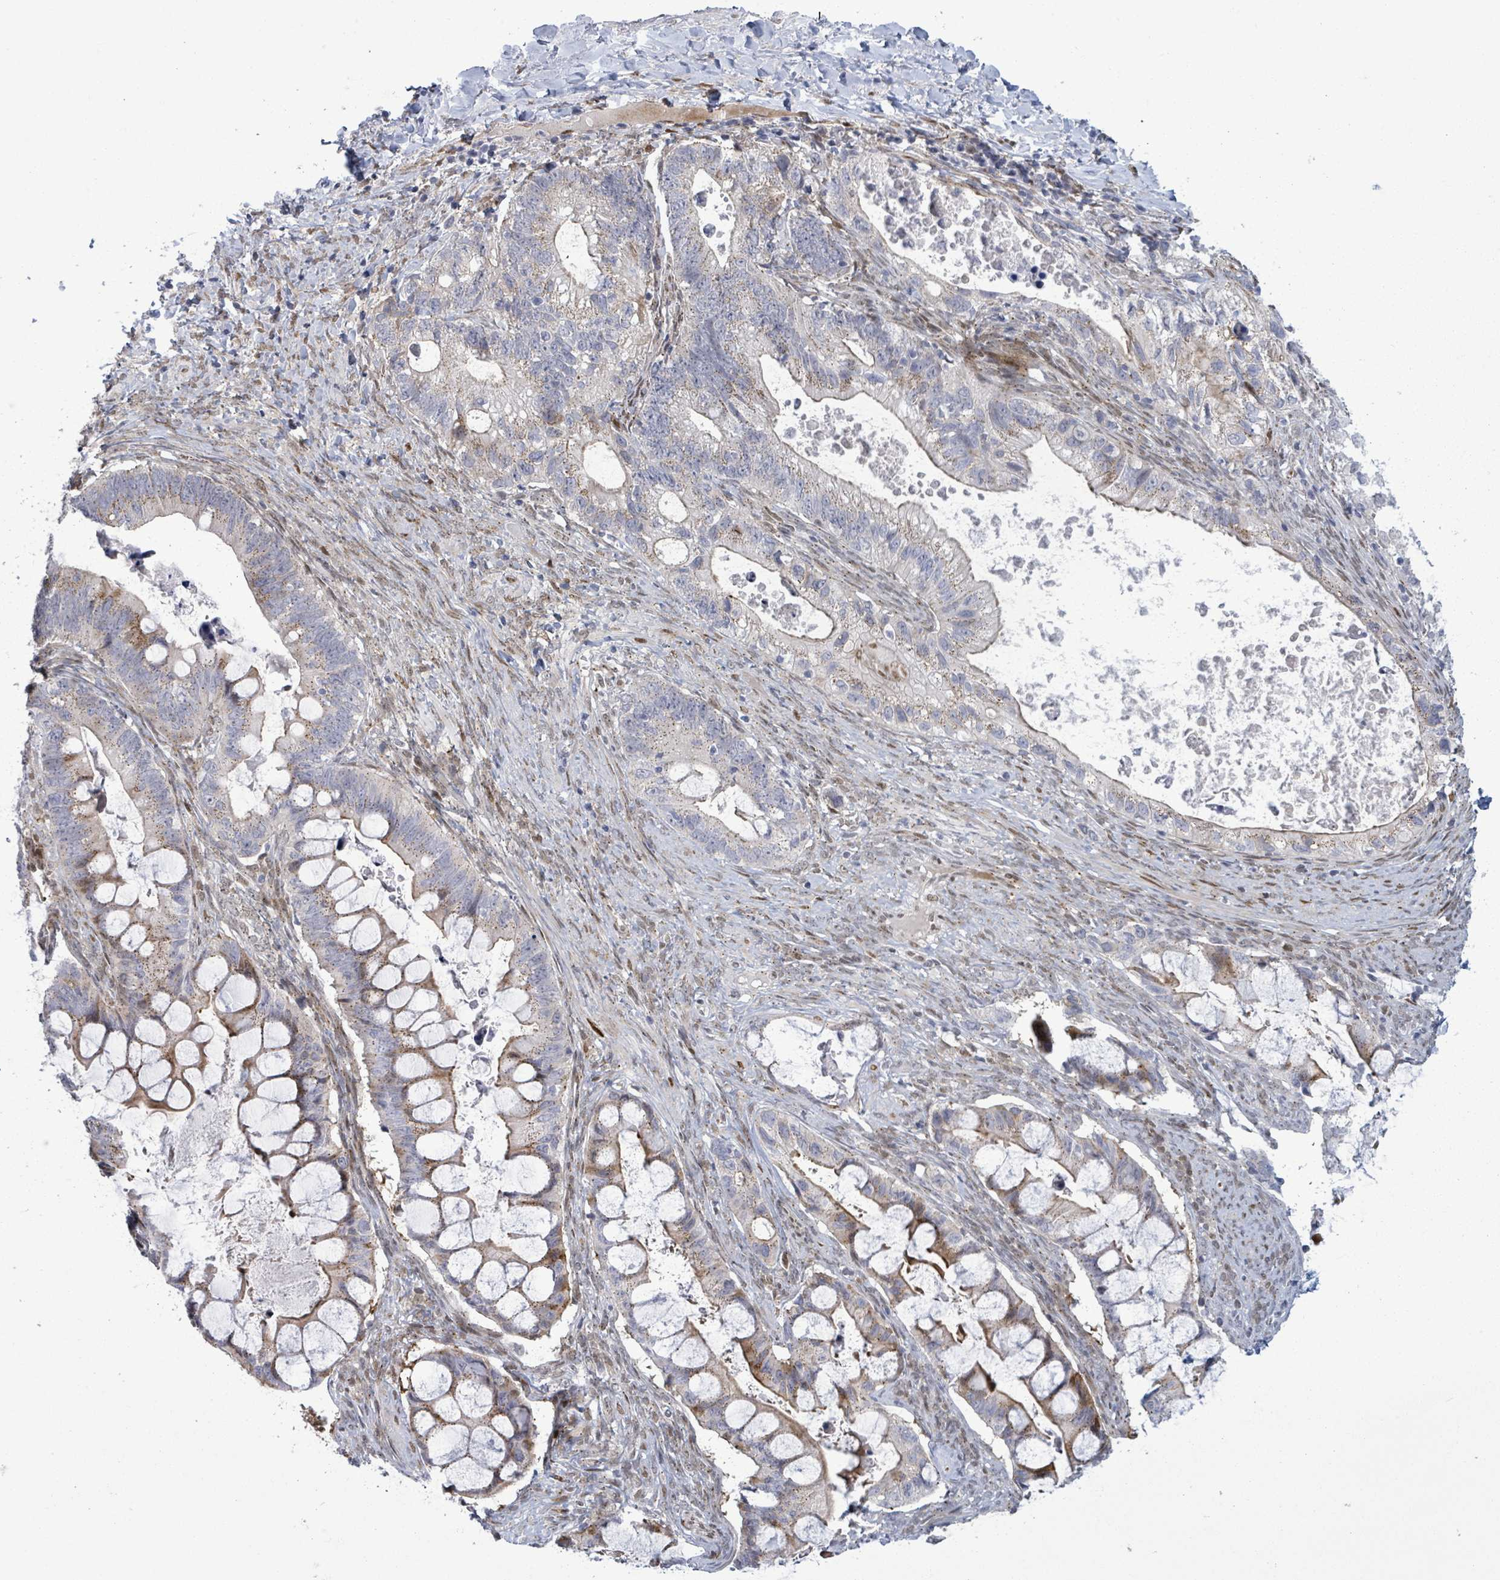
{"staining": {"intensity": "moderate", "quantity": "<25%", "location": "cytoplasmic/membranous"}, "tissue": "ovarian cancer", "cell_type": "Tumor cells", "image_type": "cancer", "snomed": [{"axis": "morphology", "description": "Cystadenocarcinoma, mucinous, NOS"}, {"axis": "topography", "description": "Ovary"}], "caption": "A low amount of moderate cytoplasmic/membranous positivity is identified in about <25% of tumor cells in mucinous cystadenocarcinoma (ovarian) tissue. Nuclei are stained in blue.", "gene": "TUSC1", "patient": {"sex": "female", "age": 61}}